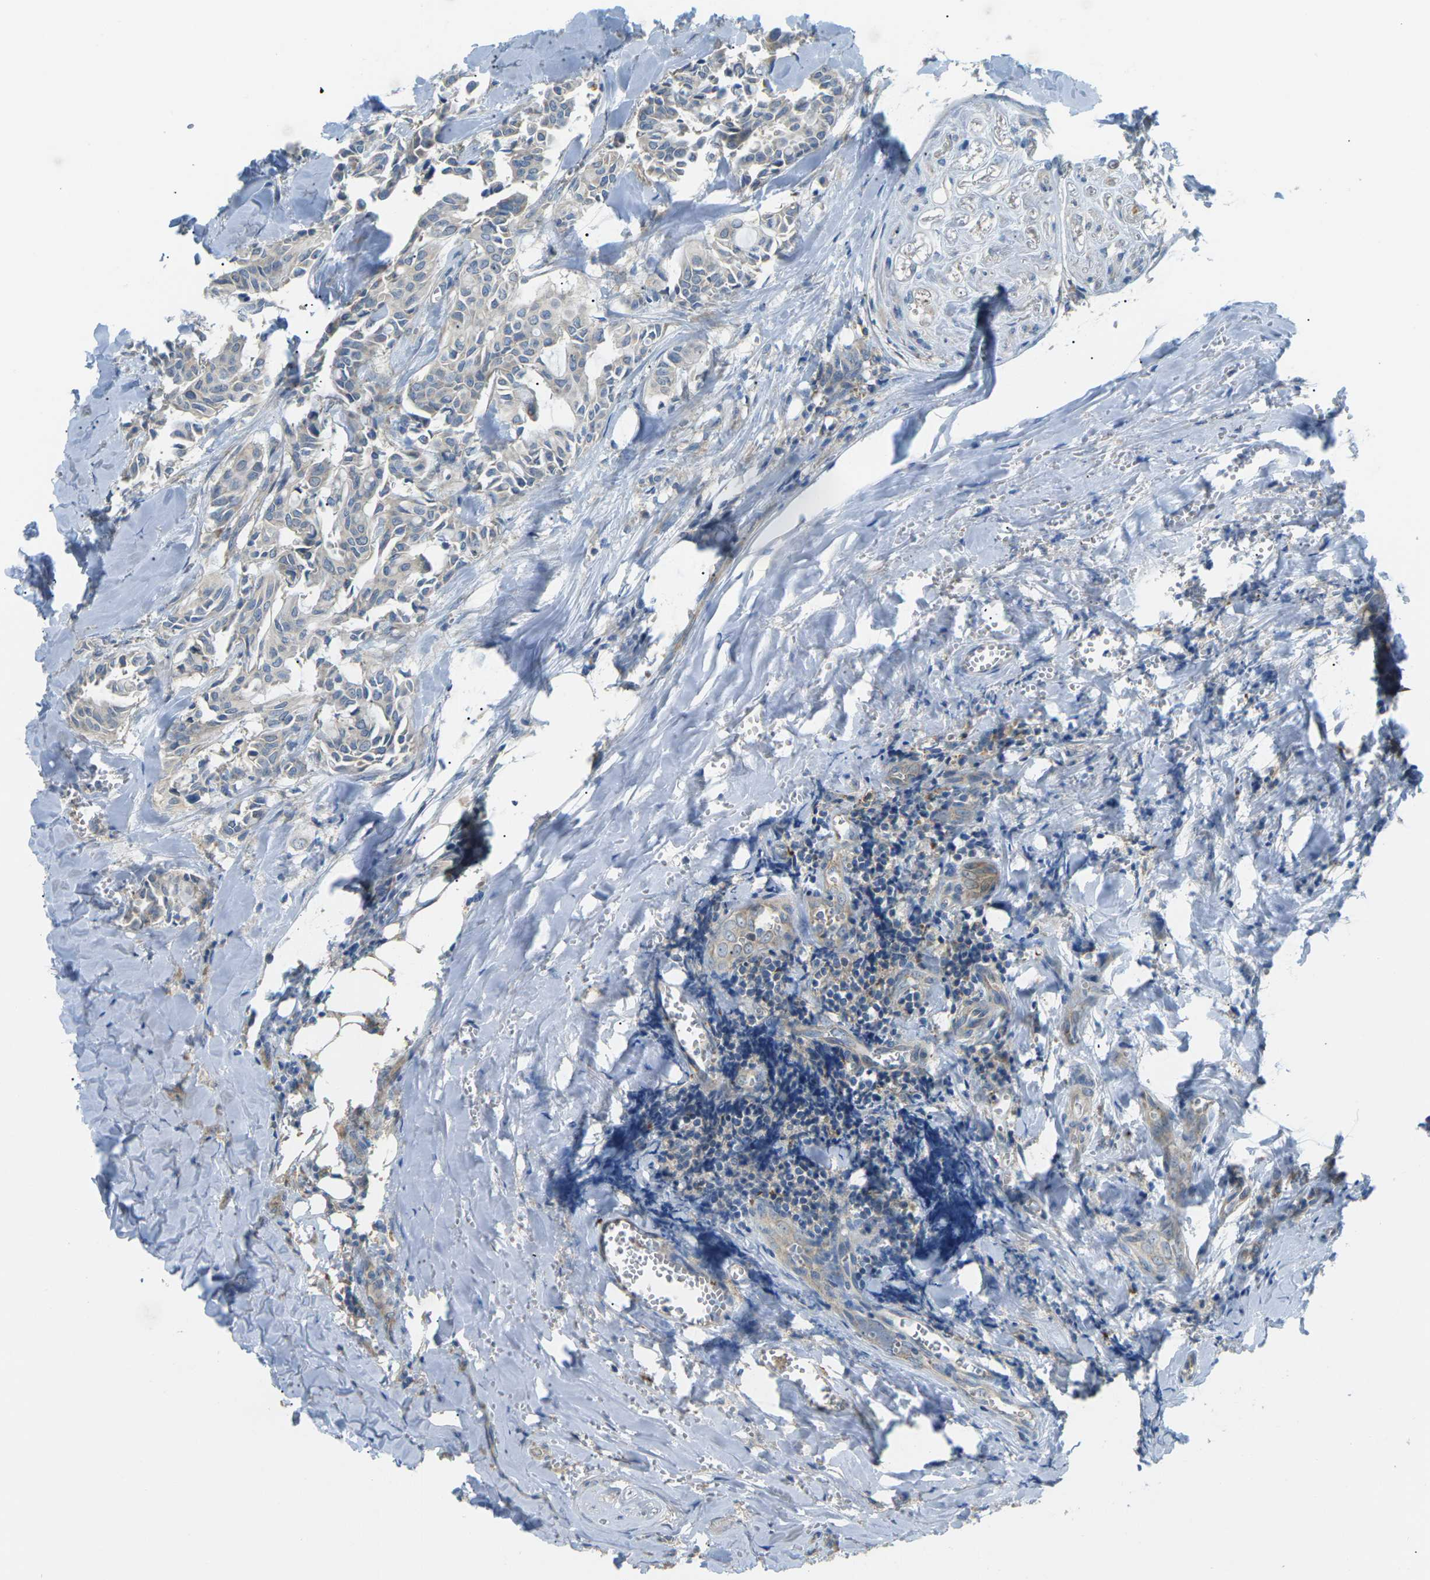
{"staining": {"intensity": "negative", "quantity": "none", "location": "none"}, "tissue": "head and neck cancer", "cell_type": "Tumor cells", "image_type": "cancer", "snomed": [{"axis": "morphology", "description": "Adenocarcinoma, NOS"}, {"axis": "topography", "description": "Salivary gland"}, {"axis": "topography", "description": "Head-Neck"}], "caption": "Adenocarcinoma (head and neck) was stained to show a protein in brown. There is no significant staining in tumor cells.", "gene": "MYLK4", "patient": {"sex": "female", "age": 59}}